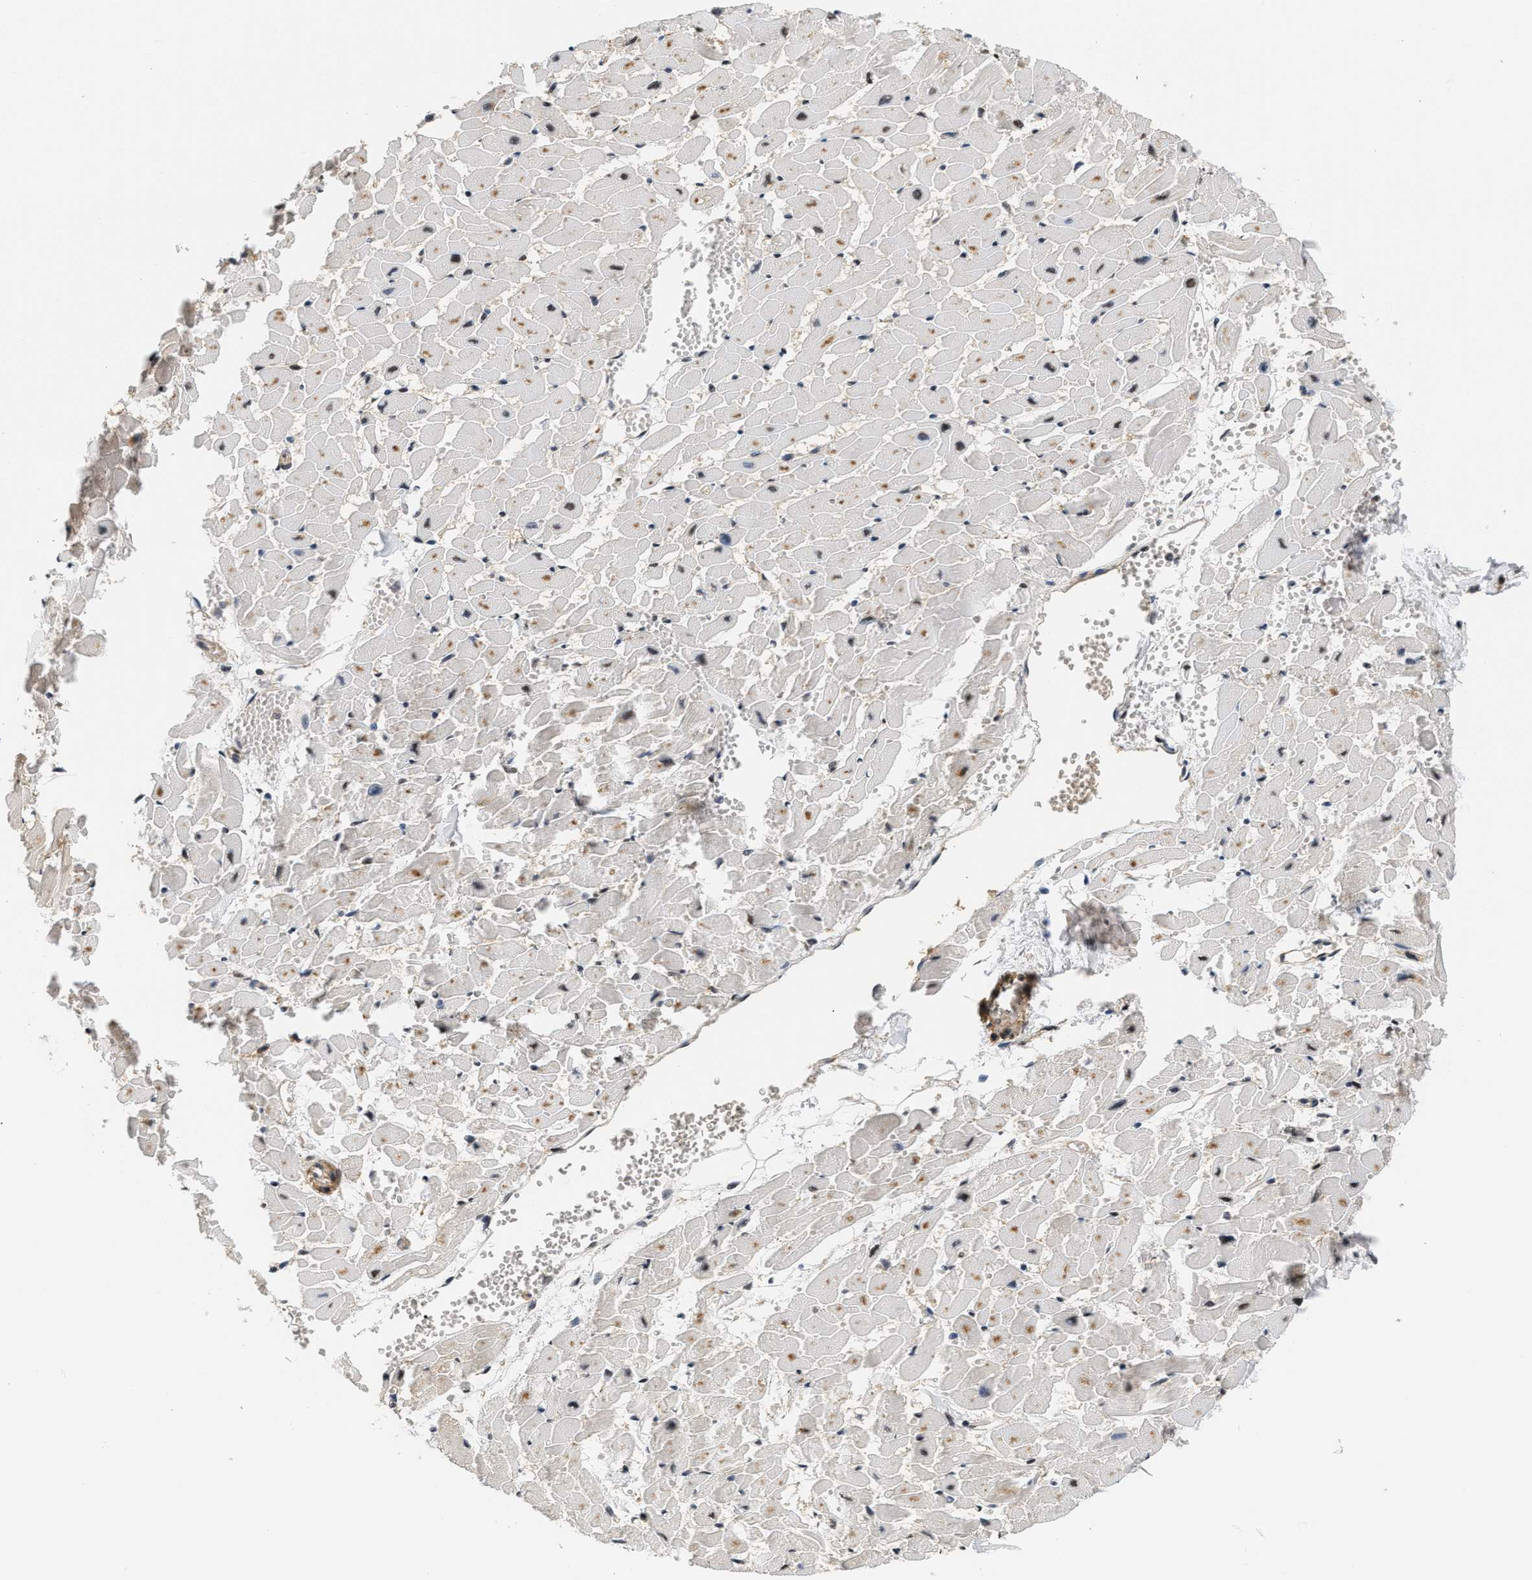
{"staining": {"intensity": "moderate", "quantity": "<25%", "location": "cytoplasmic/membranous,nuclear"}, "tissue": "heart muscle", "cell_type": "Cardiomyocytes", "image_type": "normal", "snomed": [{"axis": "morphology", "description": "Normal tissue, NOS"}, {"axis": "topography", "description": "Heart"}], "caption": "Immunohistochemical staining of unremarkable human heart muscle displays <25% levels of moderate cytoplasmic/membranous,nuclear protein expression in about <25% of cardiomyocytes. Nuclei are stained in blue.", "gene": "LARP6", "patient": {"sex": "female", "age": 19}}